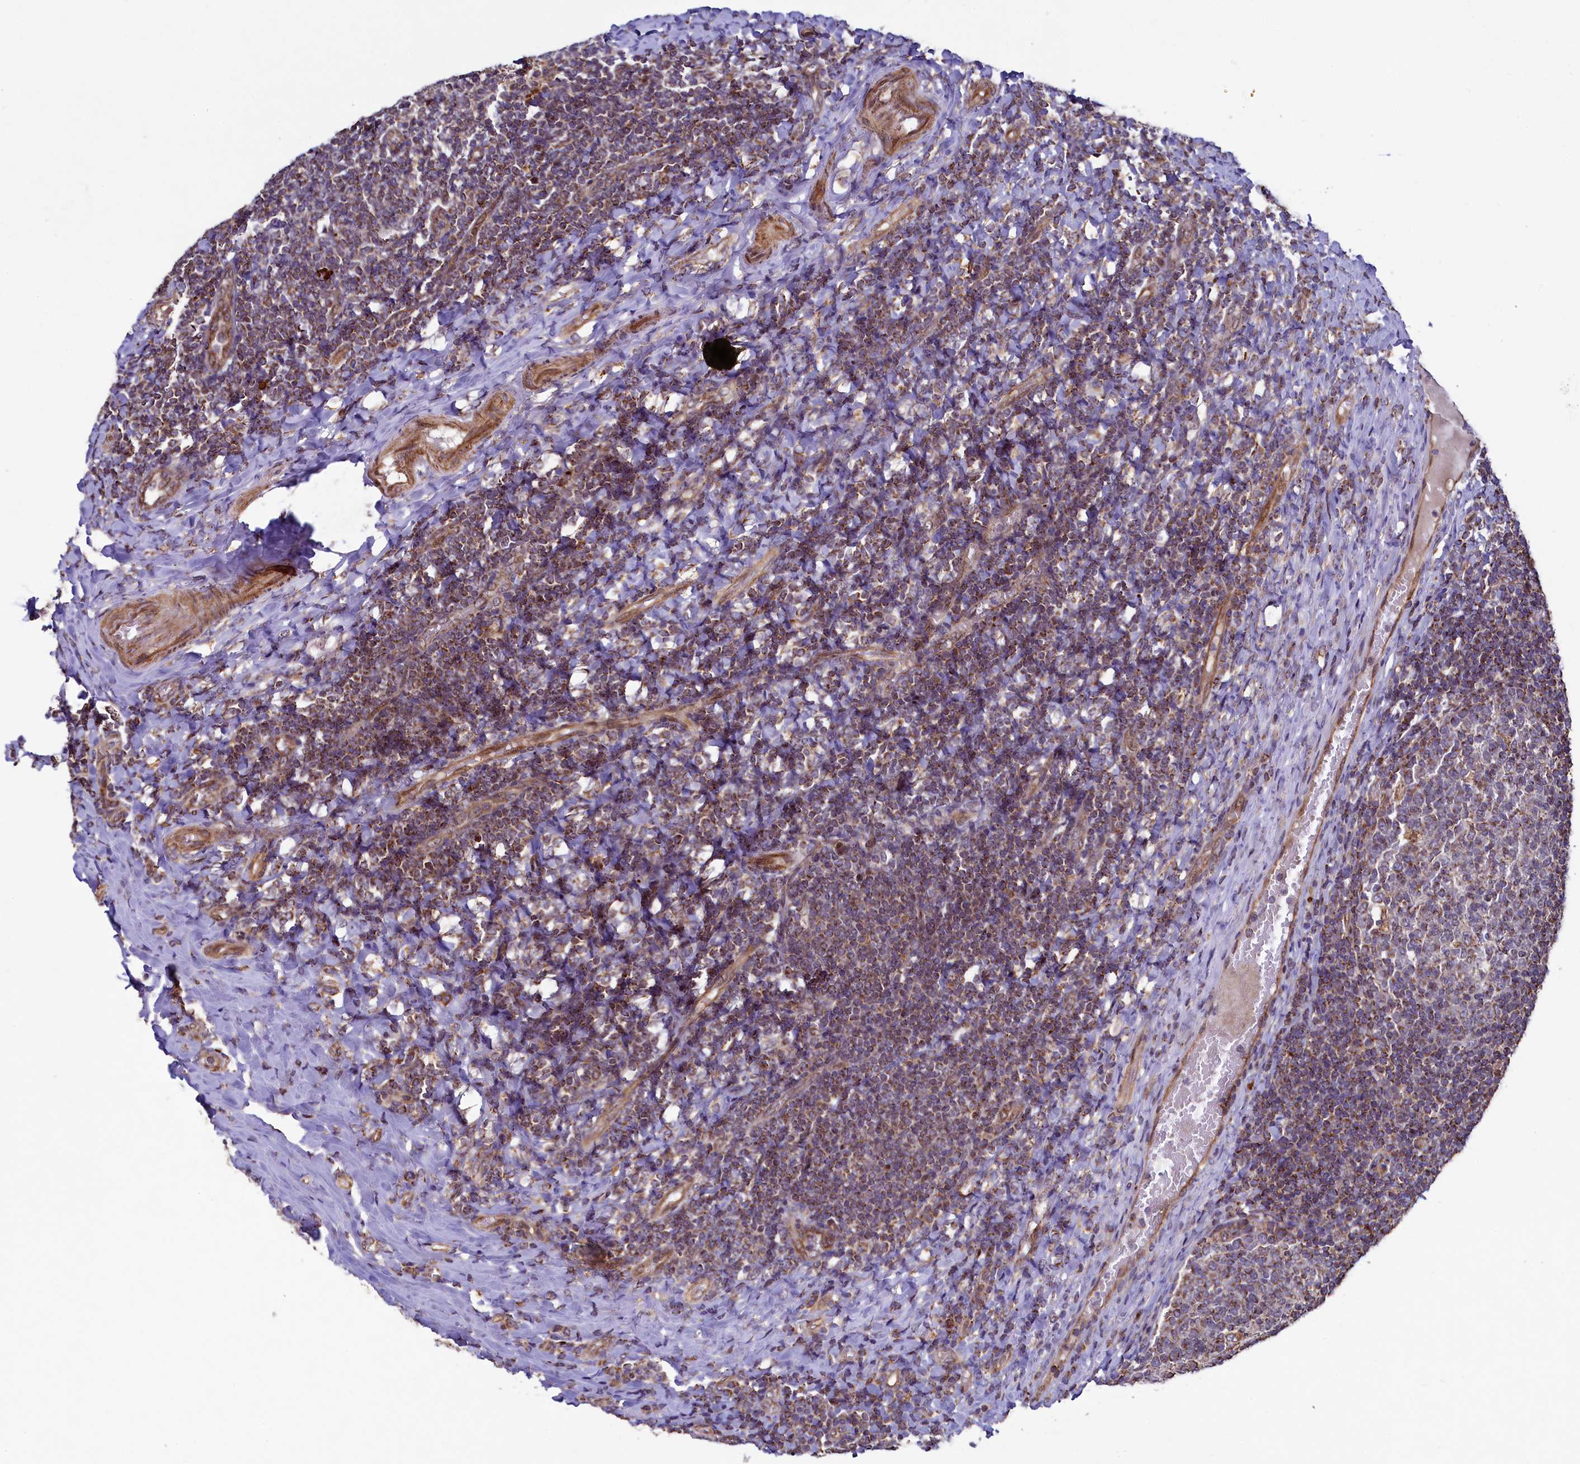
{"staining": {"intensity": "moderate", "quantity": "<25%", "location": "cytoplasmic/membranous"}, "tissue": "tonsil", "cell_type": "Germinal center cells", "image_type": "normal", "snomed": [{"axis": "morphology", "description": "Normal tissue, NOS"}, {"axis": "topography", "description": "Tonsil"}], "caption": "The immunohistochemical stain highlights moderate cytoplasmic/membranous positivity in germinal center cells of normal tonsil.", "gene": "ZNF577", "patient": {"sex": "female", "age": 19}}